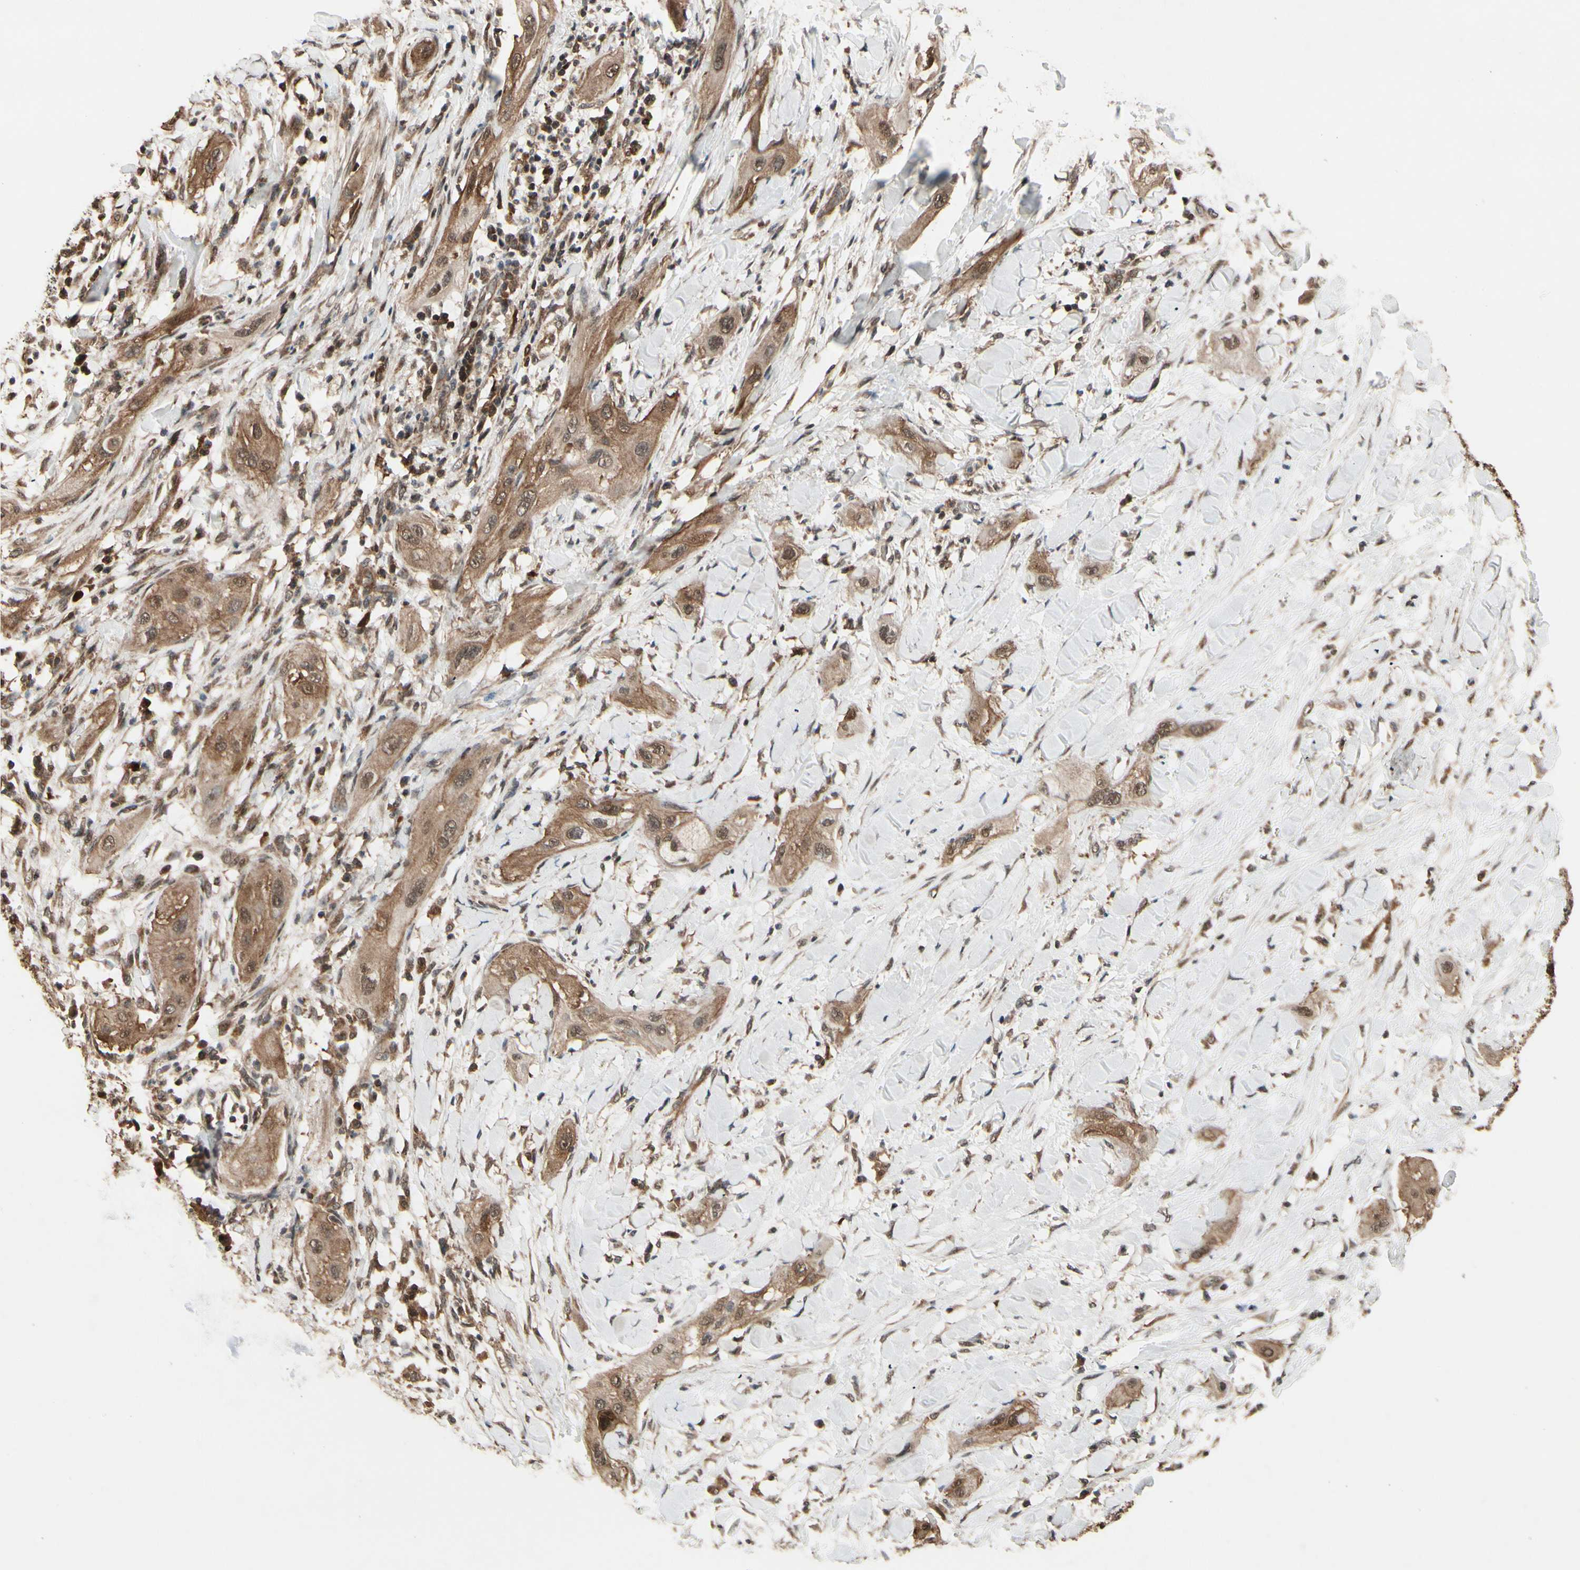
{"staining": {"intensity": "weak", "quantity": "25%-75%", "location": "cytoplasmic/membranous,nuclear"}, "tissue": "lung cancer", "cell_type": "Tumor cells", "image_type": "cancer", "snomed": [{"axis": "morphology", "description": "Squamous cell carcinoma, NOS"}, {"axis": "topography", "description": "Lung"}], "caption": "Protein expression analysis of human lung cancer (squamous cell carcinoma) reveals weak cytoplasmic/membranous and nuclear staining in about 25%-75% of tumor cells. The protein of interest is stained brown, and the nuclei are stained in blue (DAB IHC with brightfield microscopy, high magnification).", "gene": "CSF1R", "patient": {"sex": "female", "age": 47}}